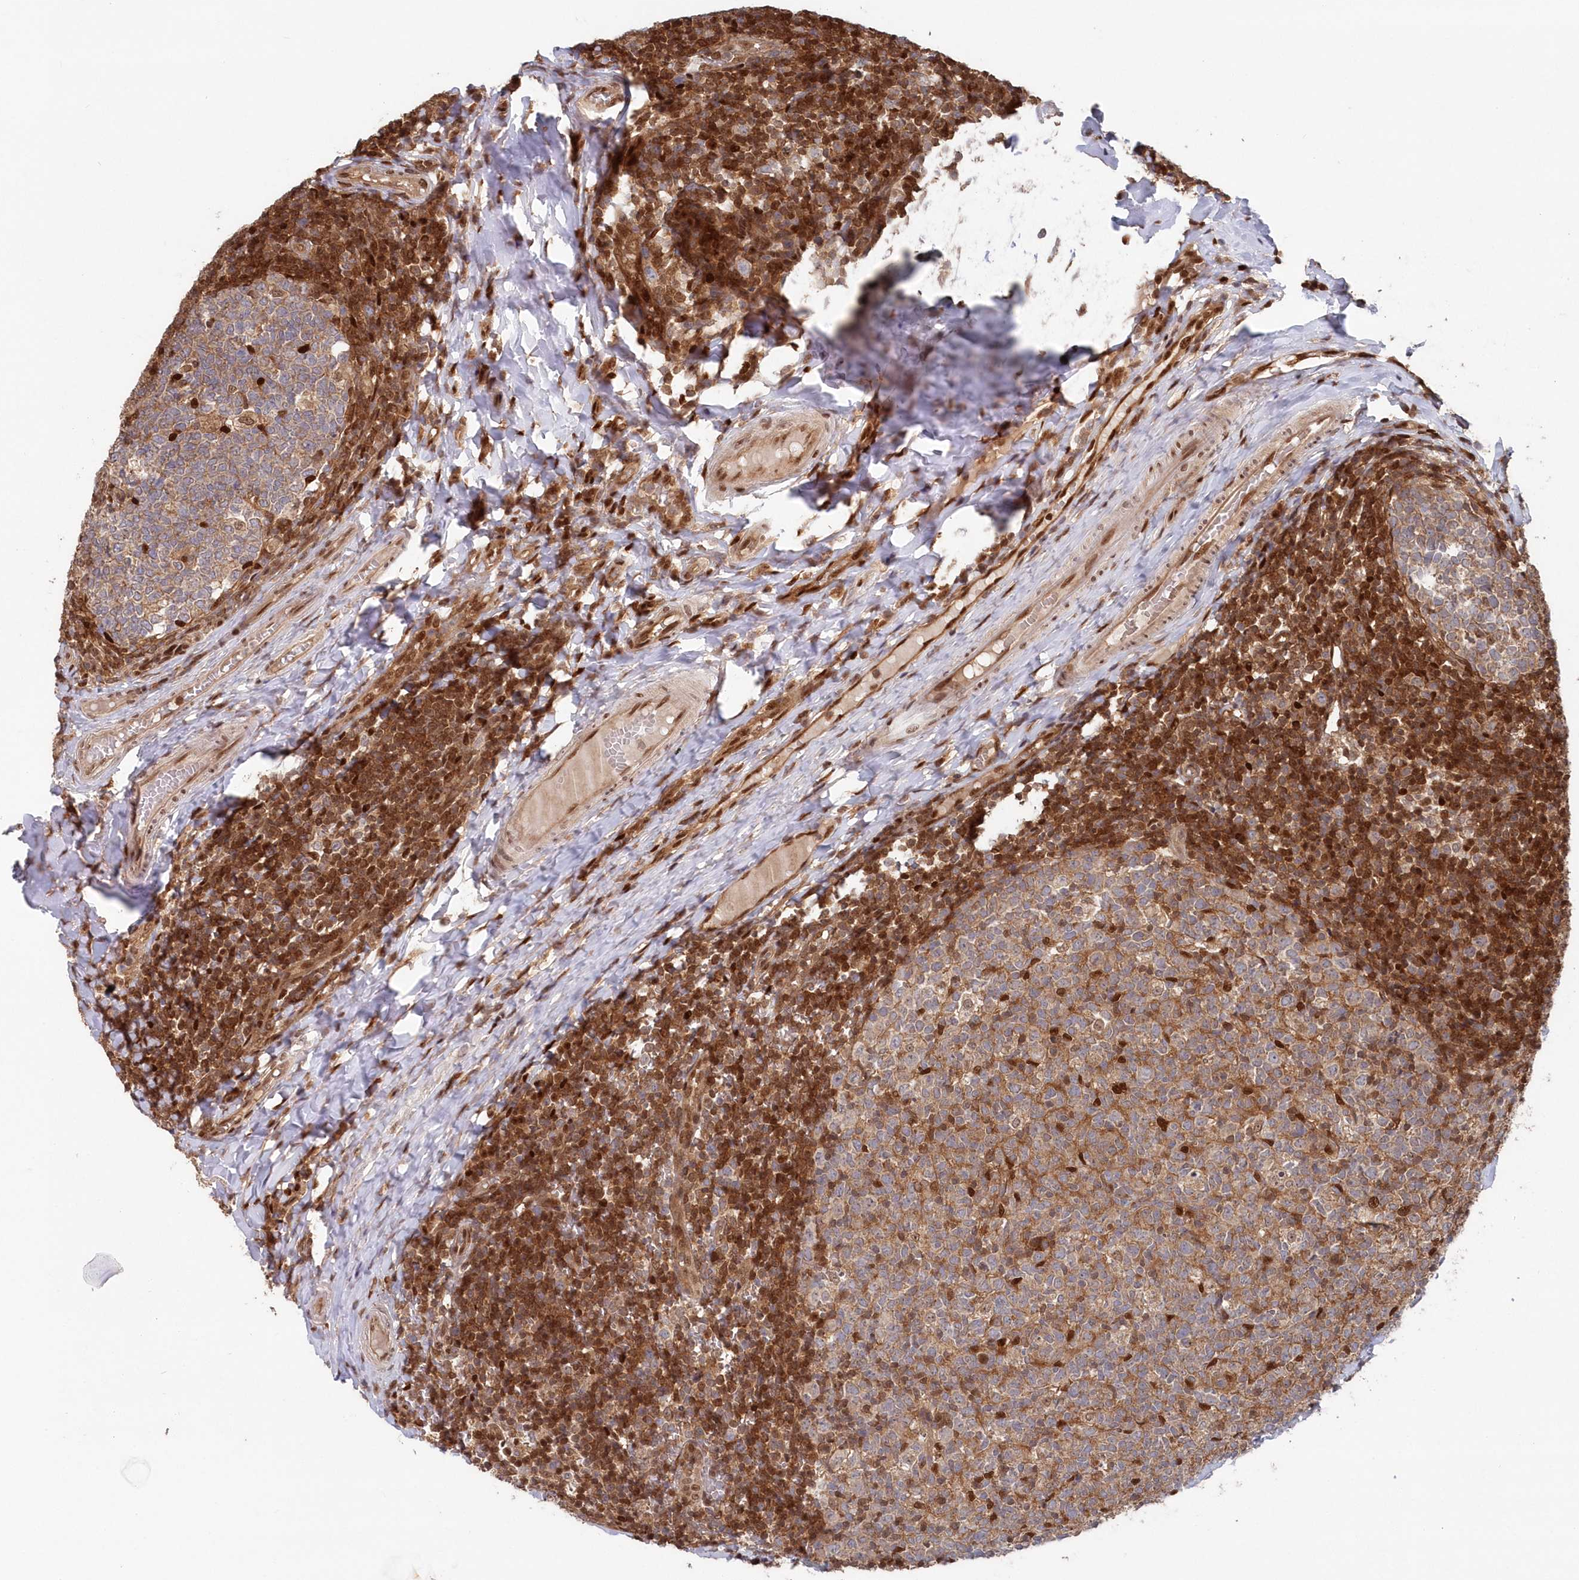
{"staining": {"intensity": "strong", "quantity": "<25%", "location": "nuclear"}, "tissue": "tonsil", "cell_type": "Germinal center cells", "image_type": "normal", "snomed": [{"axis": "morphology", "description": "Normal tissue, NOS"}, {"axis": "topography", "description": "Tonsil"}], "caption": "Human tonsil stained with a brown dye shows strong nuclear positive positivity in about <25% of germinal center cells.", "gene": "ABHD14B", "patient": {"sex": "female", "age": 19}}